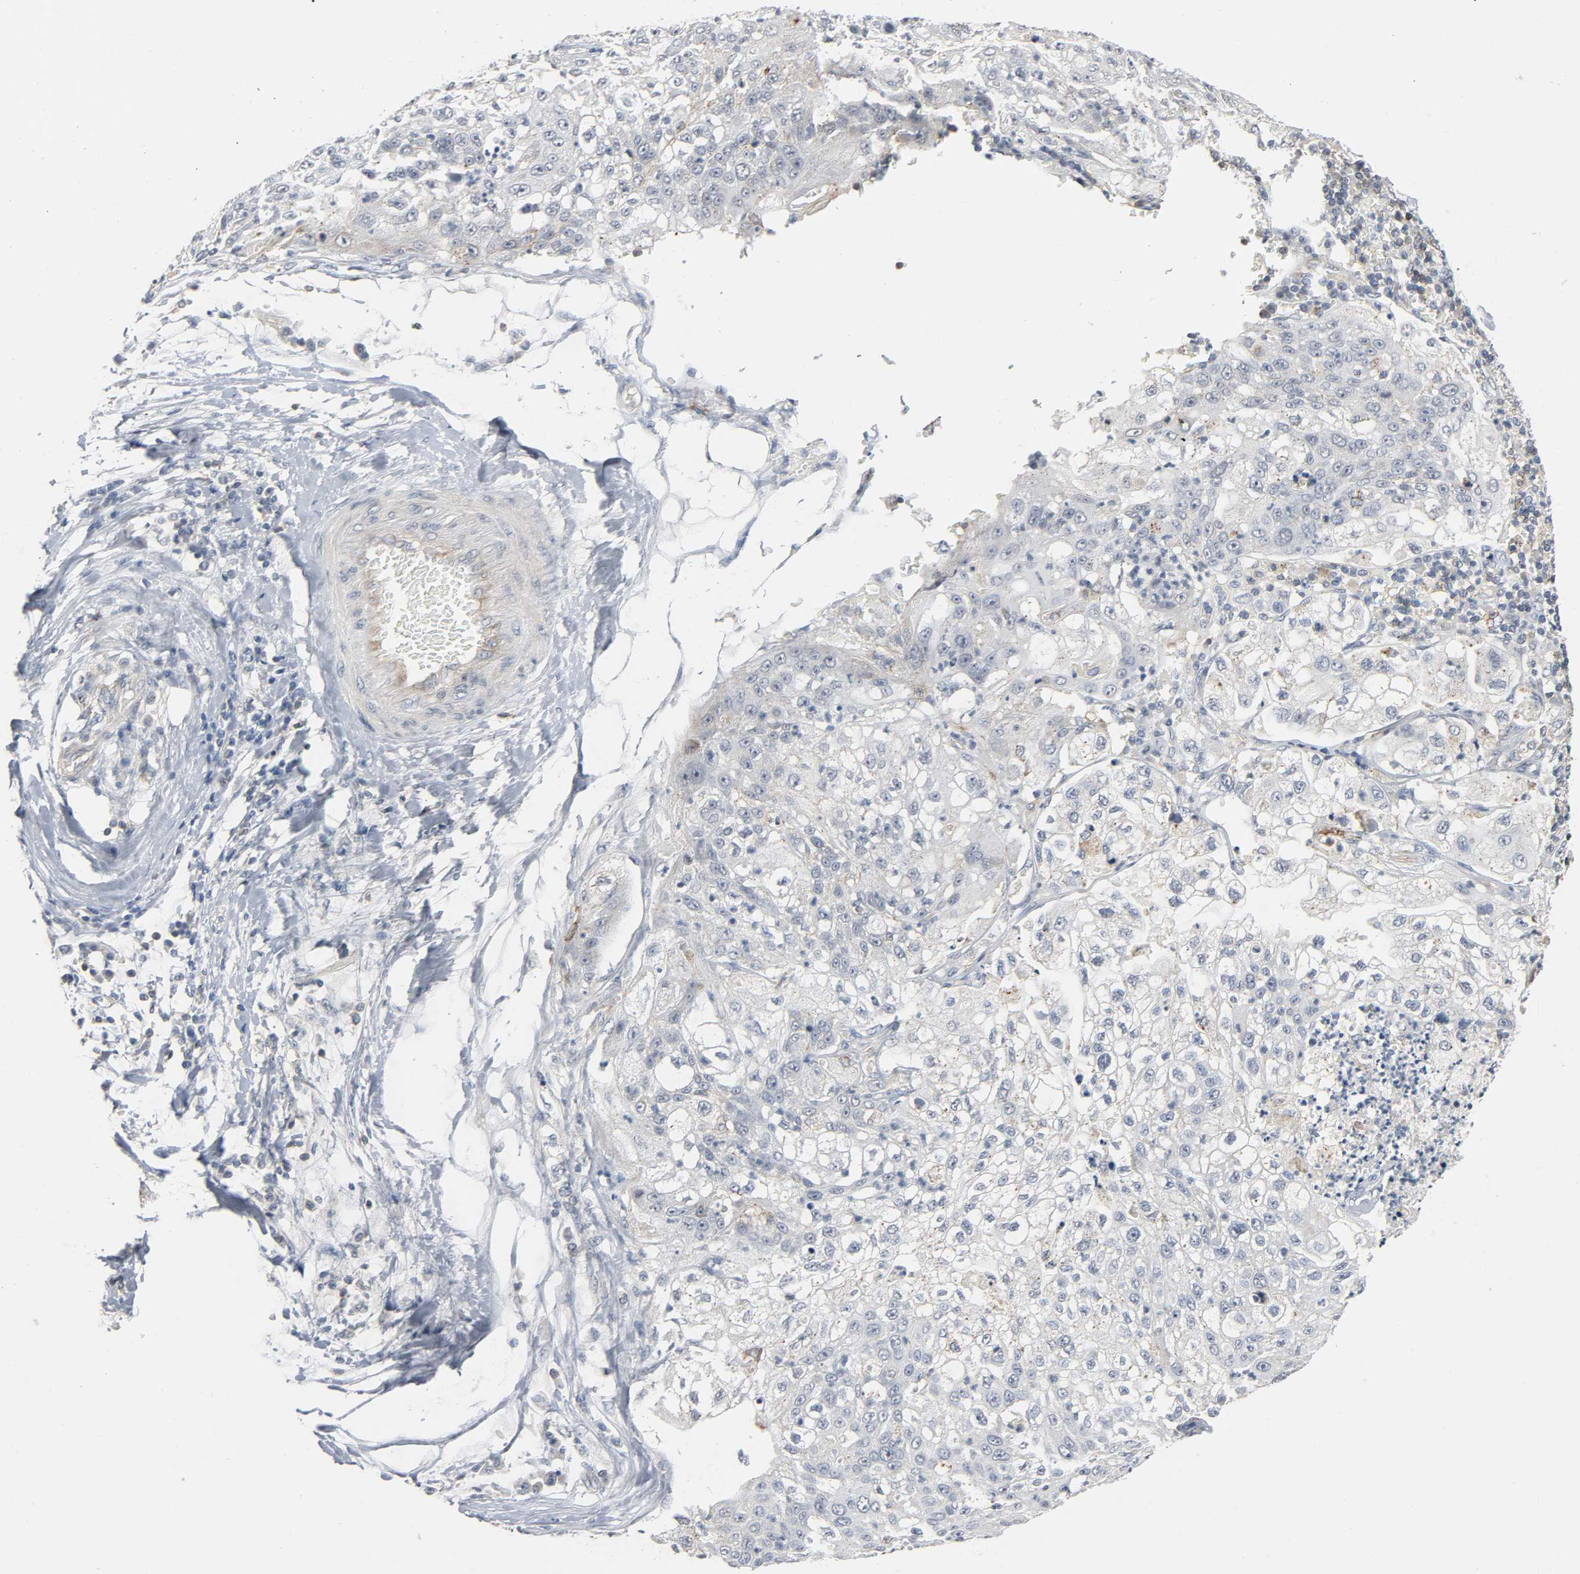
{"staining": {"intensity": "weak", "quantity": "<25%", "location": "cytoplasmic/membranous"}, "tissue": "lung cancer", "cell_type": "Tumor cells", "image_type": "cancer", "snomed": [{"axis": "morphology", "description": "Inflammation, NOS"}, {"axis": "morphology", "description": "Squamous cell carcinoma, NOS"}, {"axis": "topography", "description": "Lymph node"}, {"axis": "topography", "description": "Soft tissue"}, {"axis": "topography", "description": "Lung"}], "caption": "A high-resolution photomicrograph shows IHC staining of lung squamous cell carcinoma, which displays no significant positivity in tumor cells.", "gene": "CD4", "patient": {"sex": "male", "age": 66}}